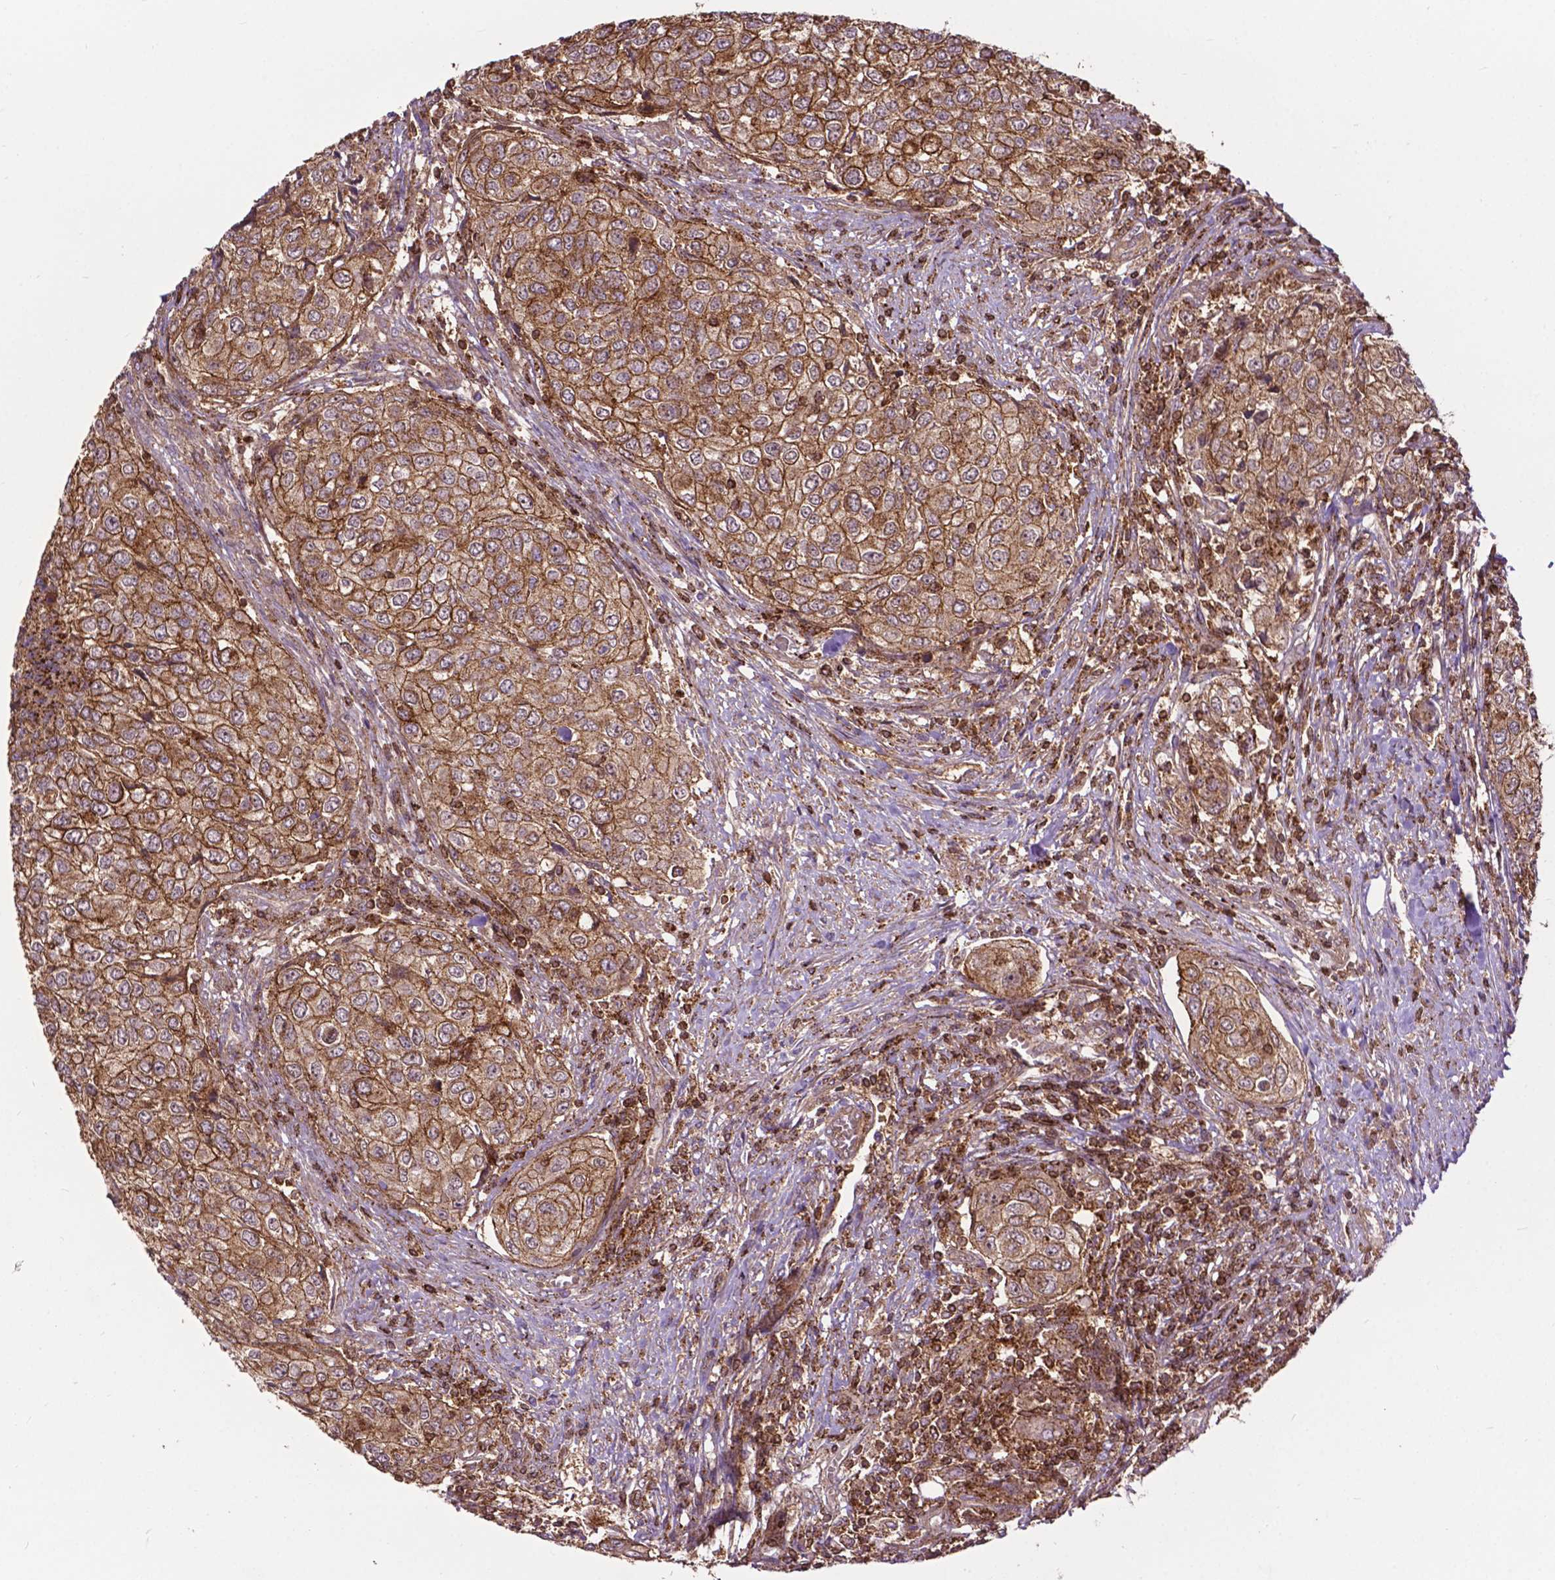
{"staining": {"intensity": "moderate", "quantity": ">75%", "location": "cytoplasmic/membranous"}, "tissue": "urothelial cancer", "cell_type": "Tumor cells", "image_type": "cancer", "snomed": [{"axis": "morphology", "description": "Urothelial carcinoma, High grade"}, {"axis": "topography", "description": "Urinary bladder"}], "caption": "An image of urothelial cancer stained for a protein reveals moderate cytoplasmic/membranous brown staining in tumor cells.", "gene": "CHMP4A", "patient": {"sex": "female", "age": 78}}